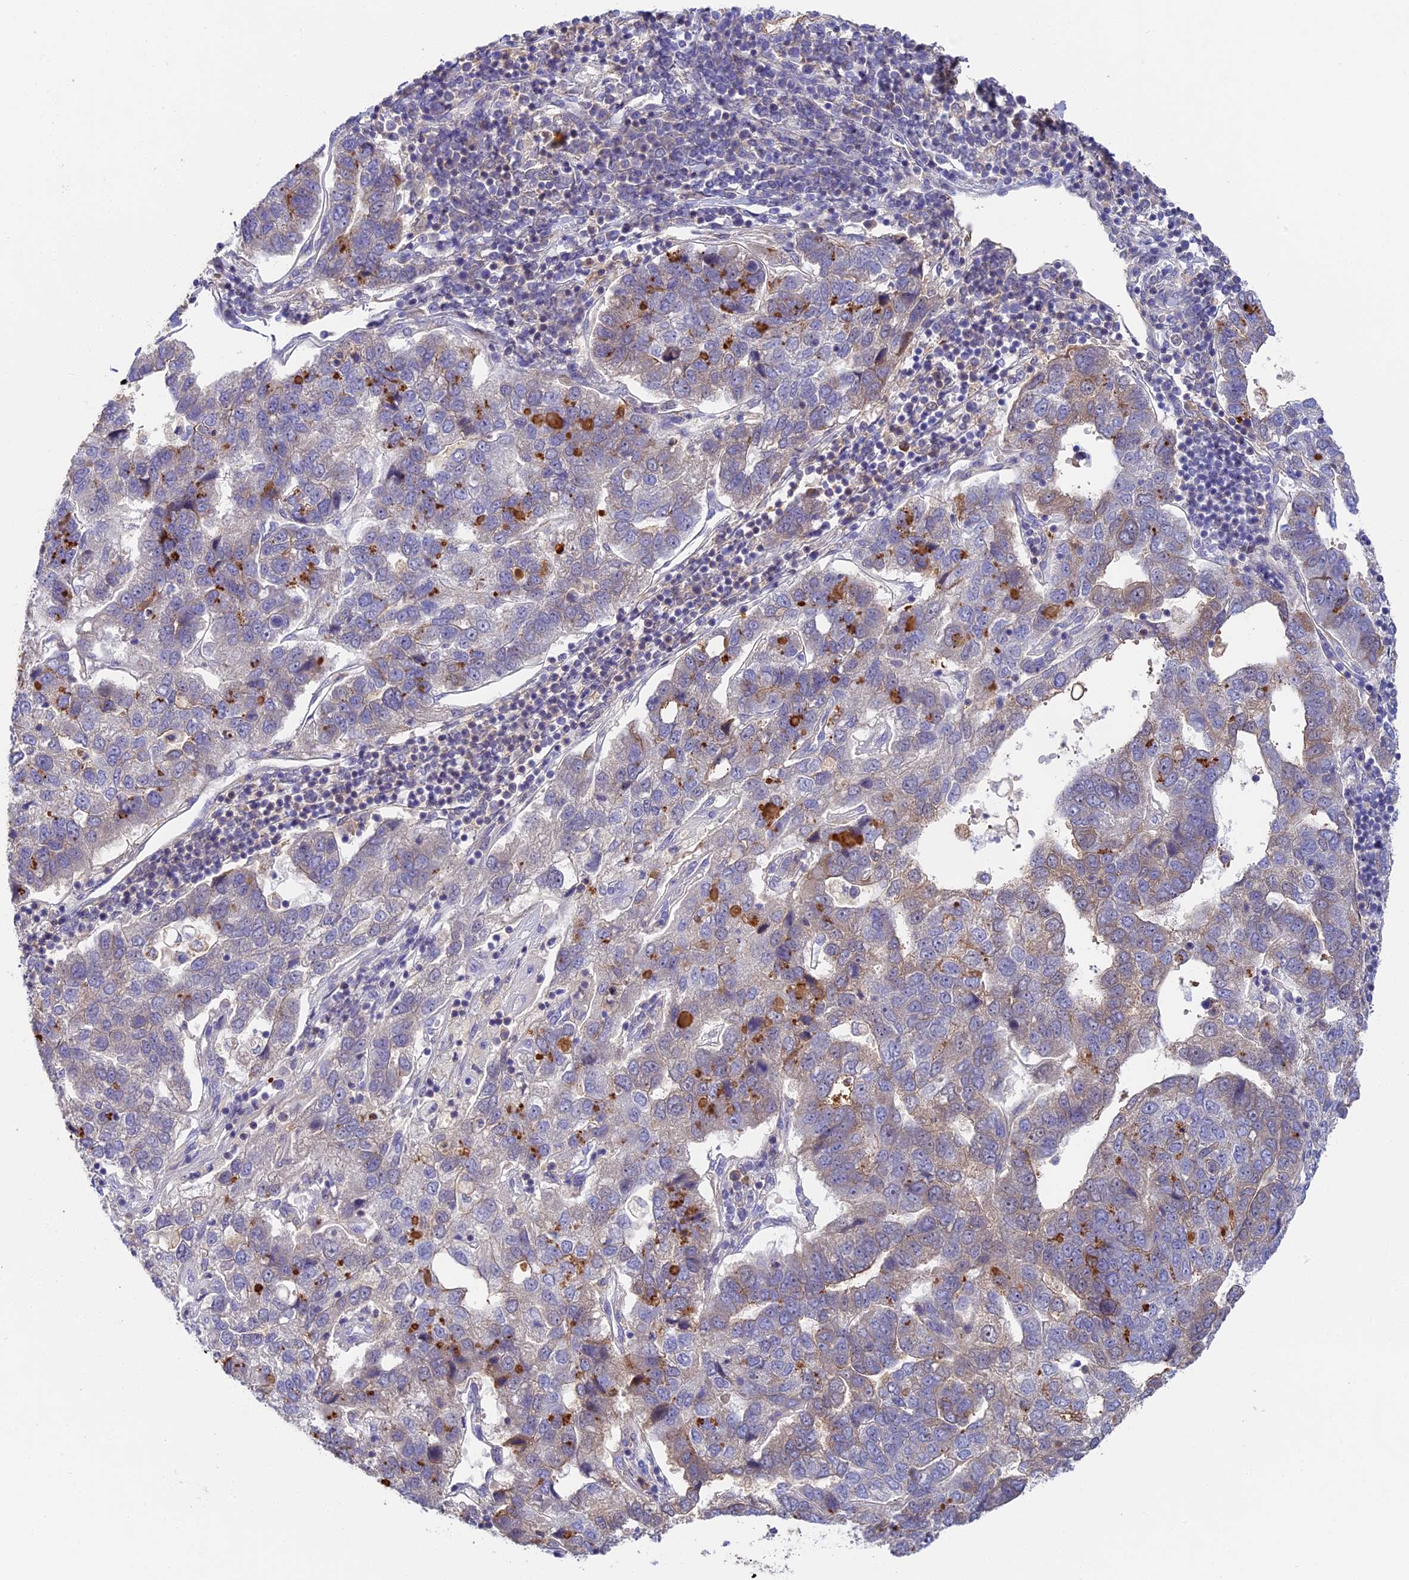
{"staining": {"intensity": "weak", "quantity": "<25%", "location": "cytoplasmic/membranous"}, "tissue": "pancreatic cancer", "cell_type": "Tumor cells", "image_type": "cancer", "snomed": [{"axis": "morphology", "description": "Adenocarcinoma, NOS"}, {"axis": "topography", "description": "Pancreas"}], "caption": "Pancreatic cancer was stained to show a protein in brown. There is no significant staining in tumor cells.", "gene": "ADGRD1", "patient": {"sex": "female", "age": 61}}